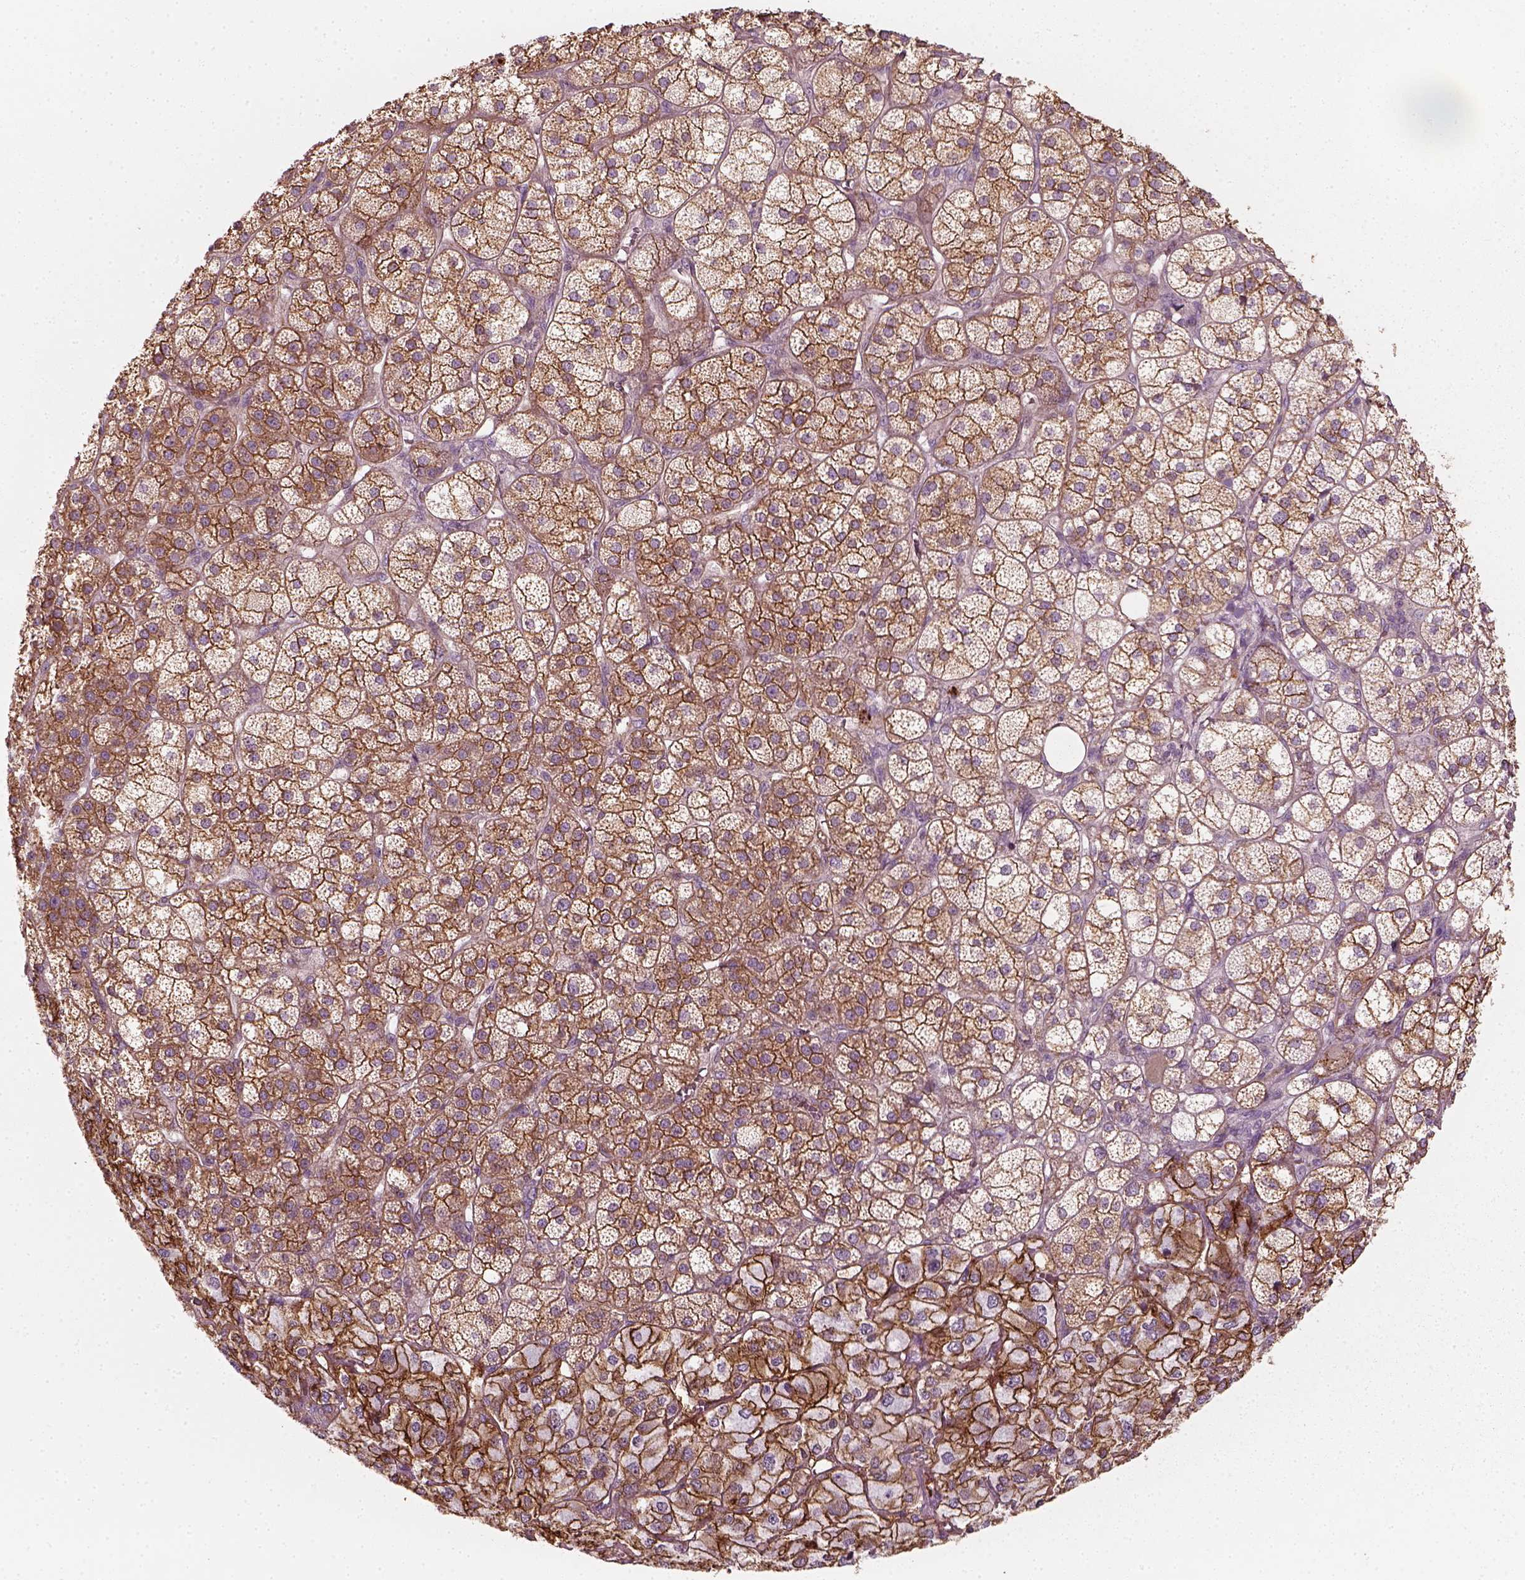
{"staining": {"intensity": "strong", "quantity": ">75%", "location": "cytoplasmic/membranous"}, "tissue": "adrenal gland", "cell_type": "Glandular cells", "image_type": "normal", "snomed": [{"axis": "morphology", "description": "Normal tissue, NOS"}, {"axis": "topography", "description": "Adrenal gland"}], "caption": "High-power microscopy captured an immunohistochemistry image of normal adrenal gland, revealing strong cytoplasmic/membranous staining in about >75% of glandular cells.", "gene": "NPTN", "patient": {"sex": "female", "age": 60}}